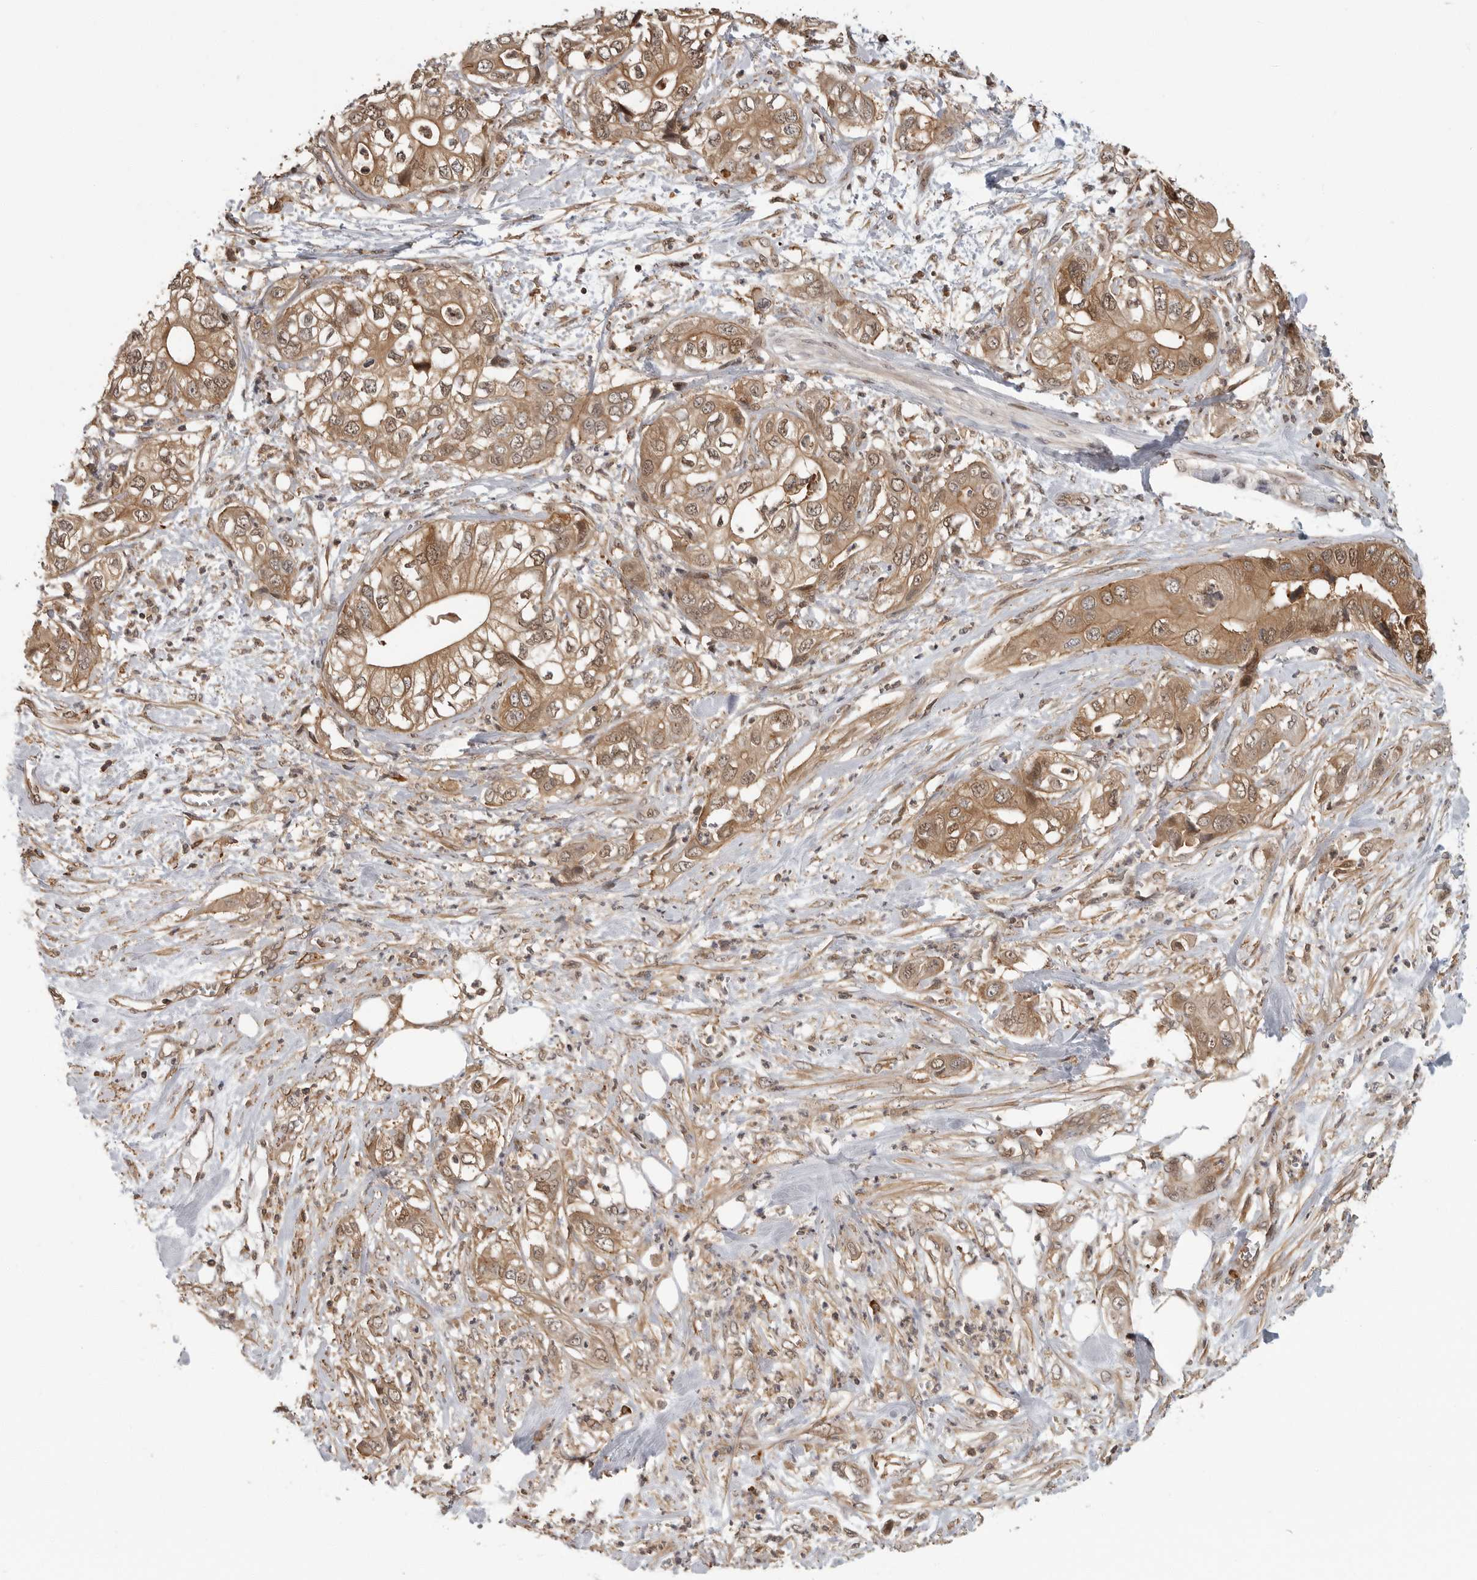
{"staining": {"intensity": "moderate", "quantity": ">75%", "location": "cytoplasmic/membranous,nuclear"}, "tissue": "pancreatic cancer", "cell_type": "Tumor cells", "image_type": "cancer", "snomed": [{"axis": "morphology", "description": "Adenocarcinoma, NOS"}, {"axis": "topography", "description": "Pancreas"}], "caption": "Adenocarcinoma (pancreatic) stained with a protein marker reveals moderate staining in tumor cells.", "gene": "ERN1", "patient": {"sex": "female", "age": 78}}